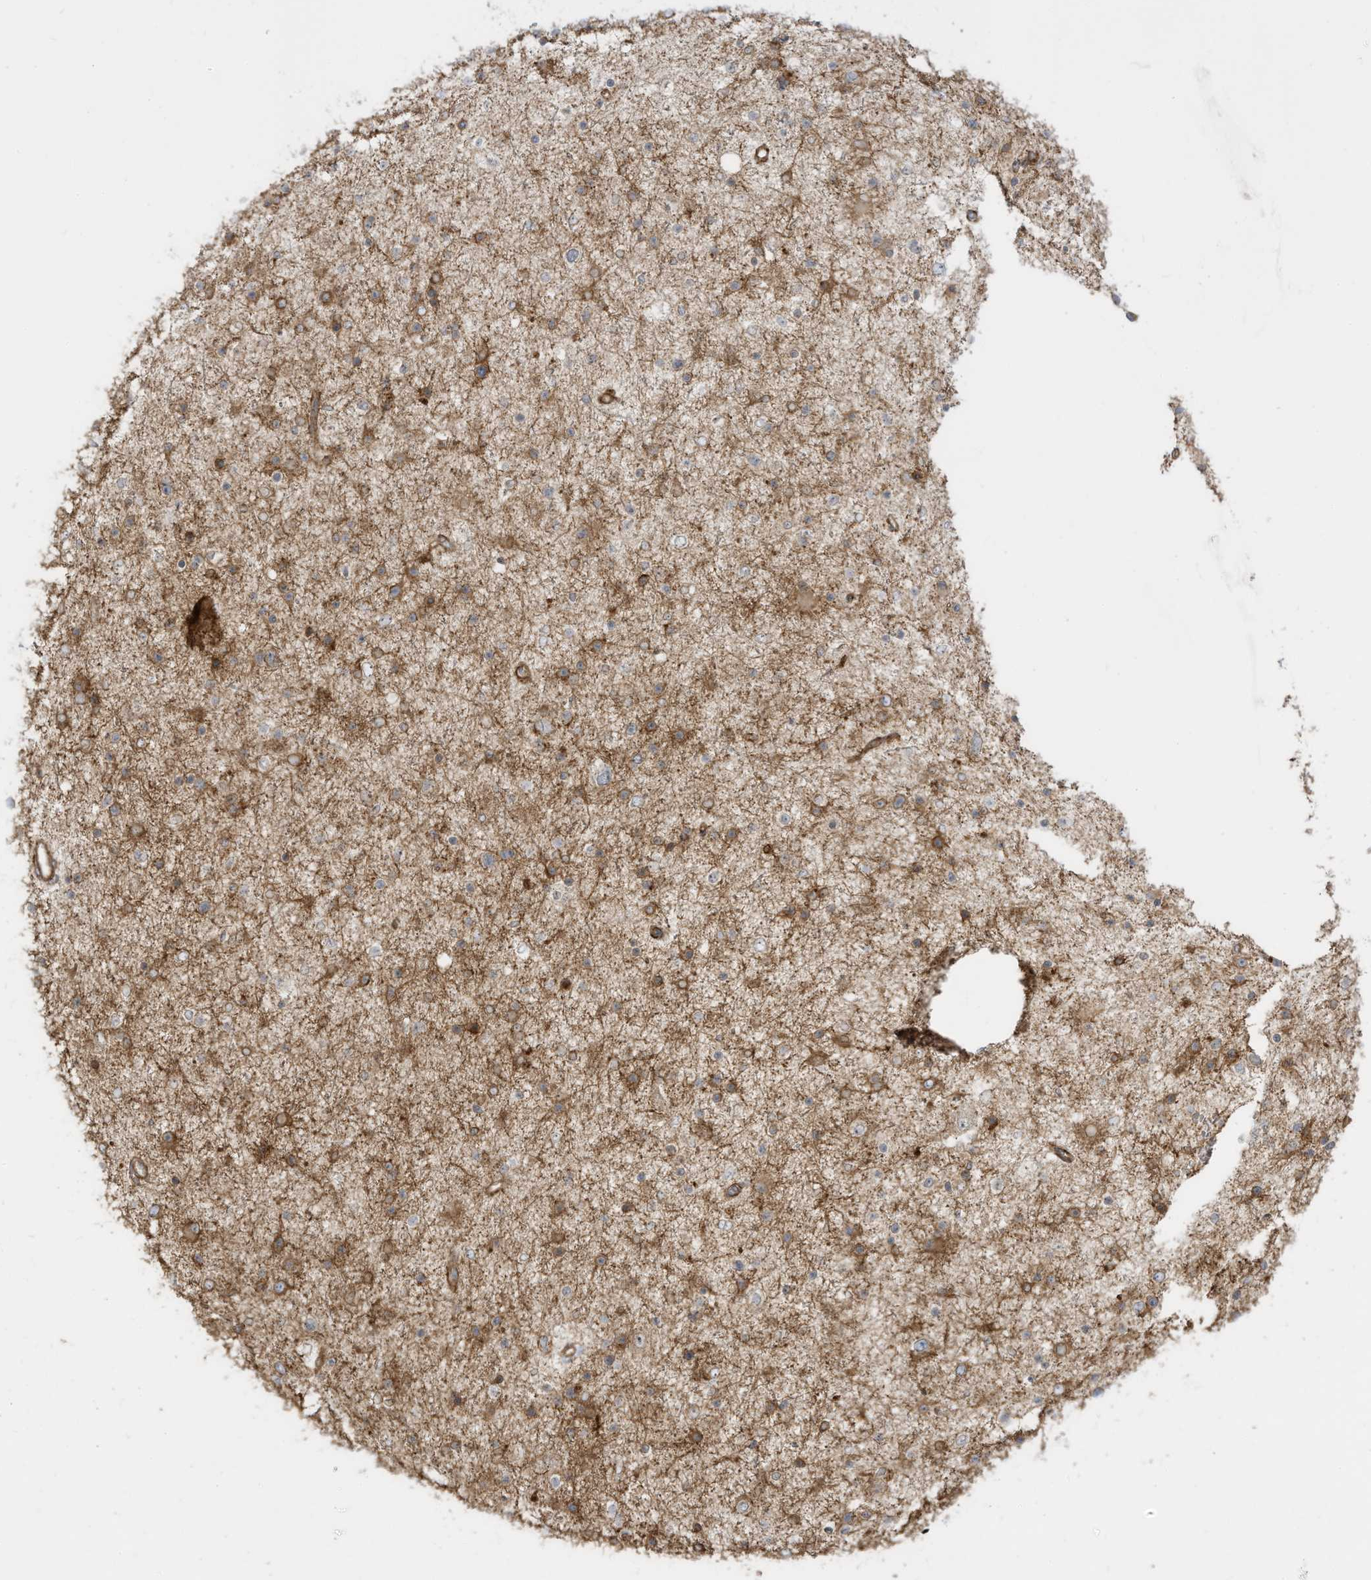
{"staining": {"intensity": "moderate", "quantity": "25%-75%", "location": "cytoplasmic/membranous"}, "tissue": "glioma", "cell_type": "Tumor cells", "image_type": "cancer", "snomed": [{"axis": "morphology", "description": "Glioma, malignant, Low grade"}, {"axis": "topography", "description": "Brain"}], "caption": "Immunohistochemical staining of human glioma reveals moderate cytoplasmic/membranous protein positivity in approximately 25%-75% of tumor cells.", "gene": "ENTR1", "patient": {"sex": "female", "age": 37}}